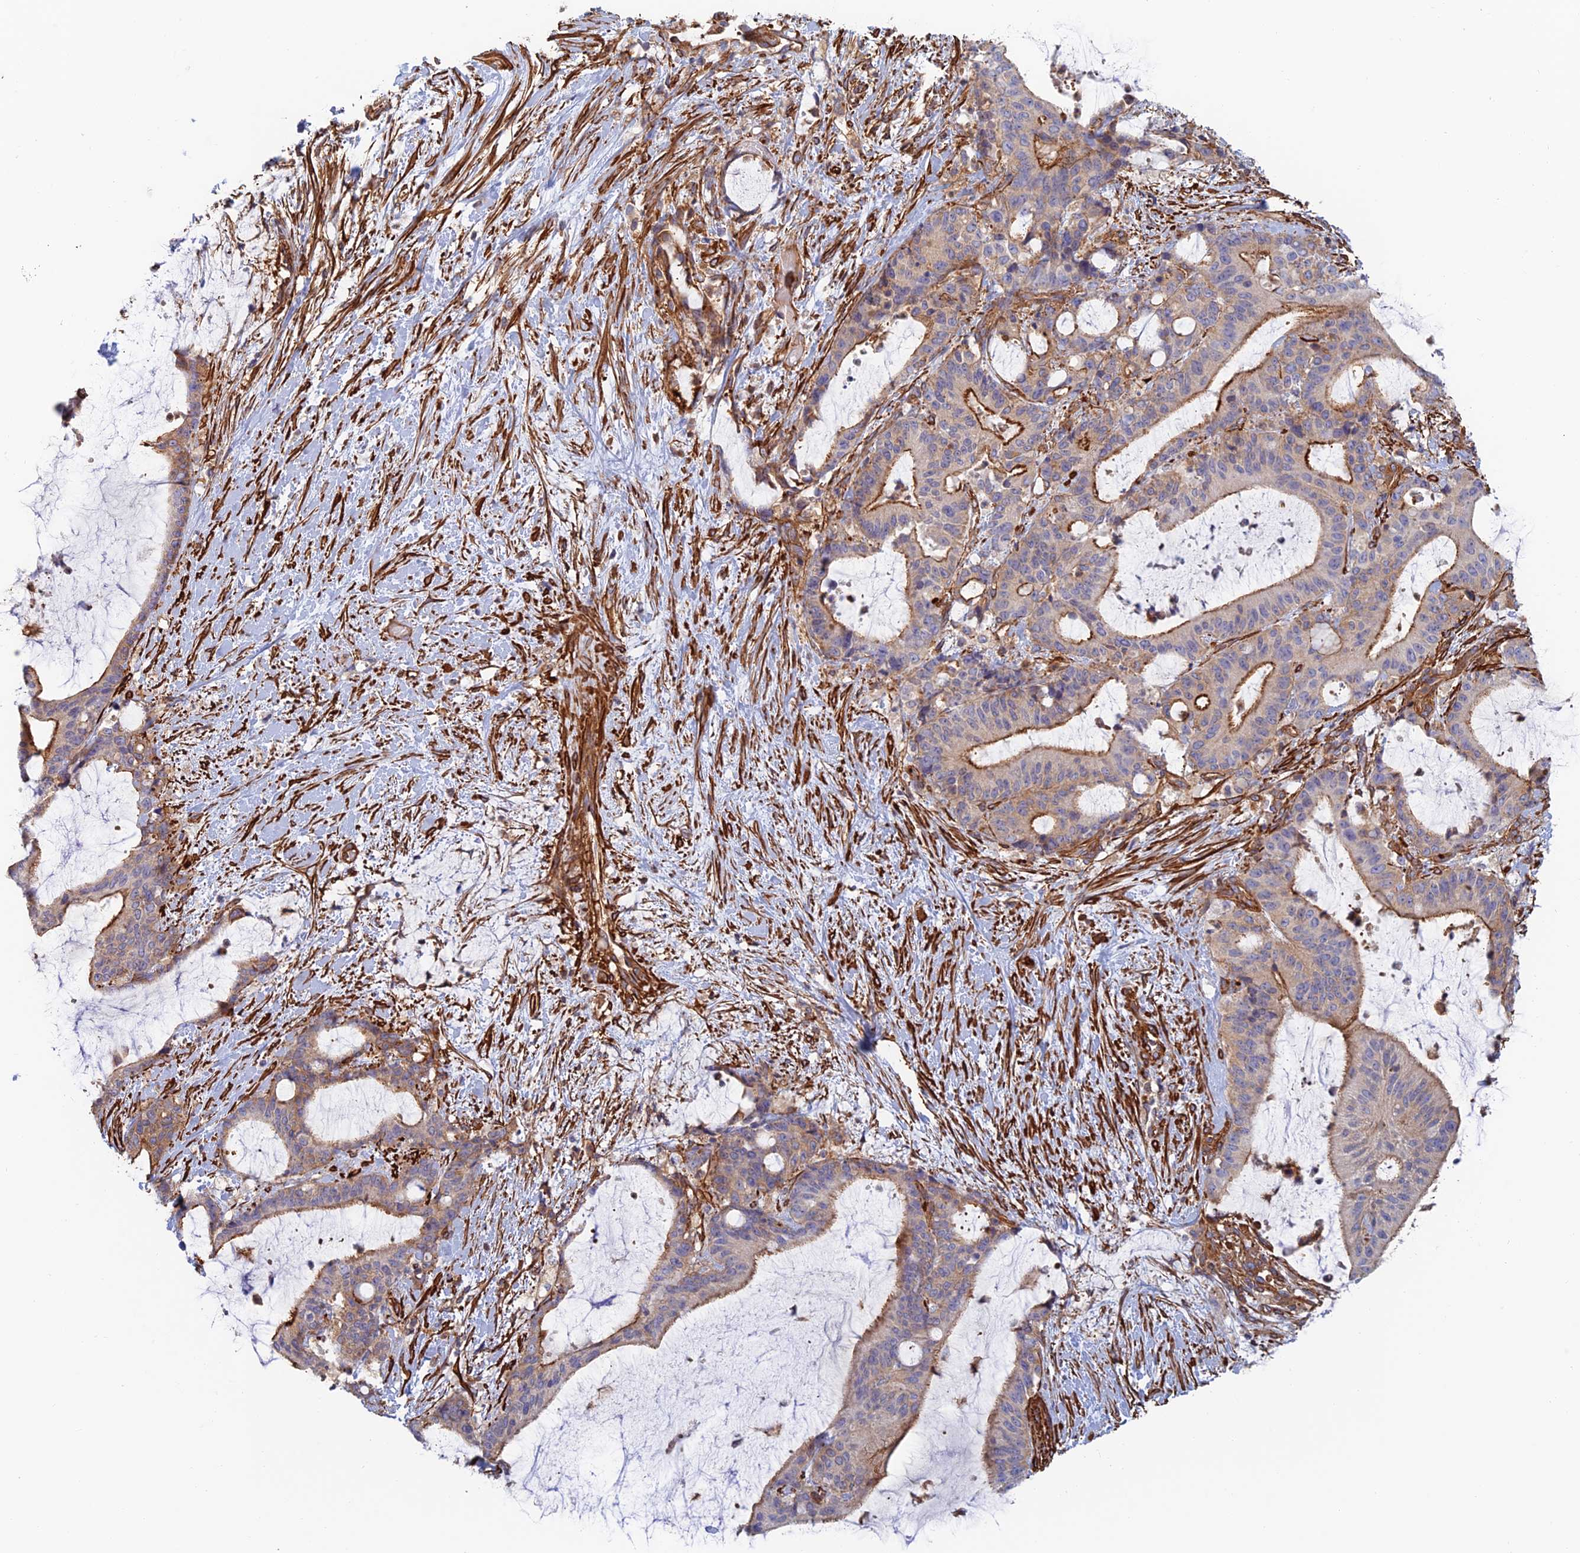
{"staining": {"intensity": "strong", "quantity": "25%-75%", "location": "cytoplasmic/membranous"}, "tissue": "liver cancer", "cell_type": "Tumor cells", "image_type": "cancer", "snomed": [{"axis": "morphology", "description": "Normal tissue, NOS"}, {"axis": "morphology", "description": "Cholangiocarcinoma"}, {"axis": "topography", "description": "Liver"}, {"axis": "topography", "description": "Peripheral nerve tissue"}], "caption": "Liver cancer stained for a protein reveals strong cytoplasmic/membranous positivity in tumor cells.", "gene": "PAK4", "patient": {"sex": "female", "age": 73}}